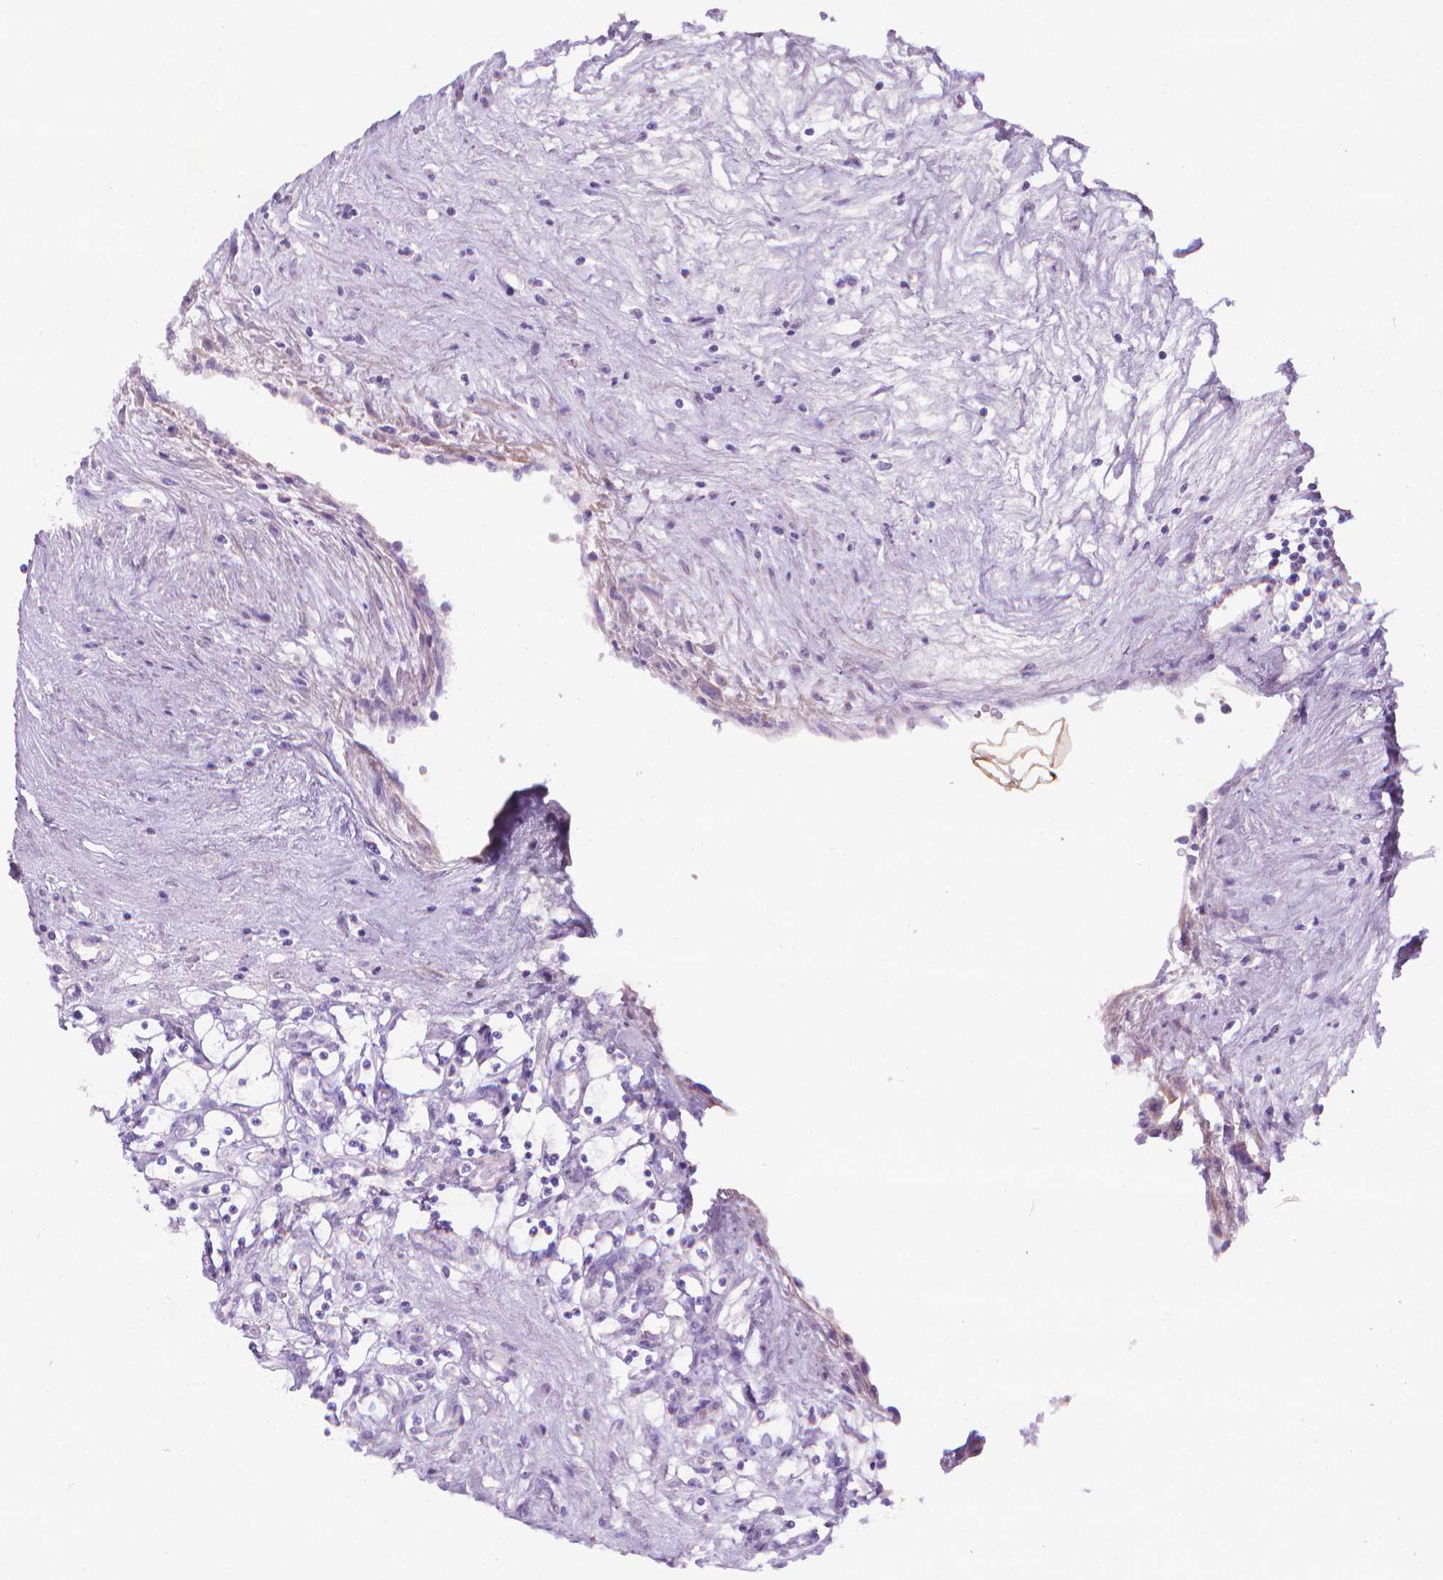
{"staining": {"intensity": "negative", "quantity": "none", "location": "none"}, "tissue": "renal cancer", "cell_type": "Tumor cells", "image_type": "cancer", "snomed": [{"axis": "morphology", "description": "Adenocarcinoma, NOS"}, {"axis": "topography", "description": "Kidney"}], "caption": "Renal adenocarcinoma was stained to show a protein in brown. There is no significant expression in tumor cells.", "gene": "FASN", "patient": {"sex": "female", "age": 69}}